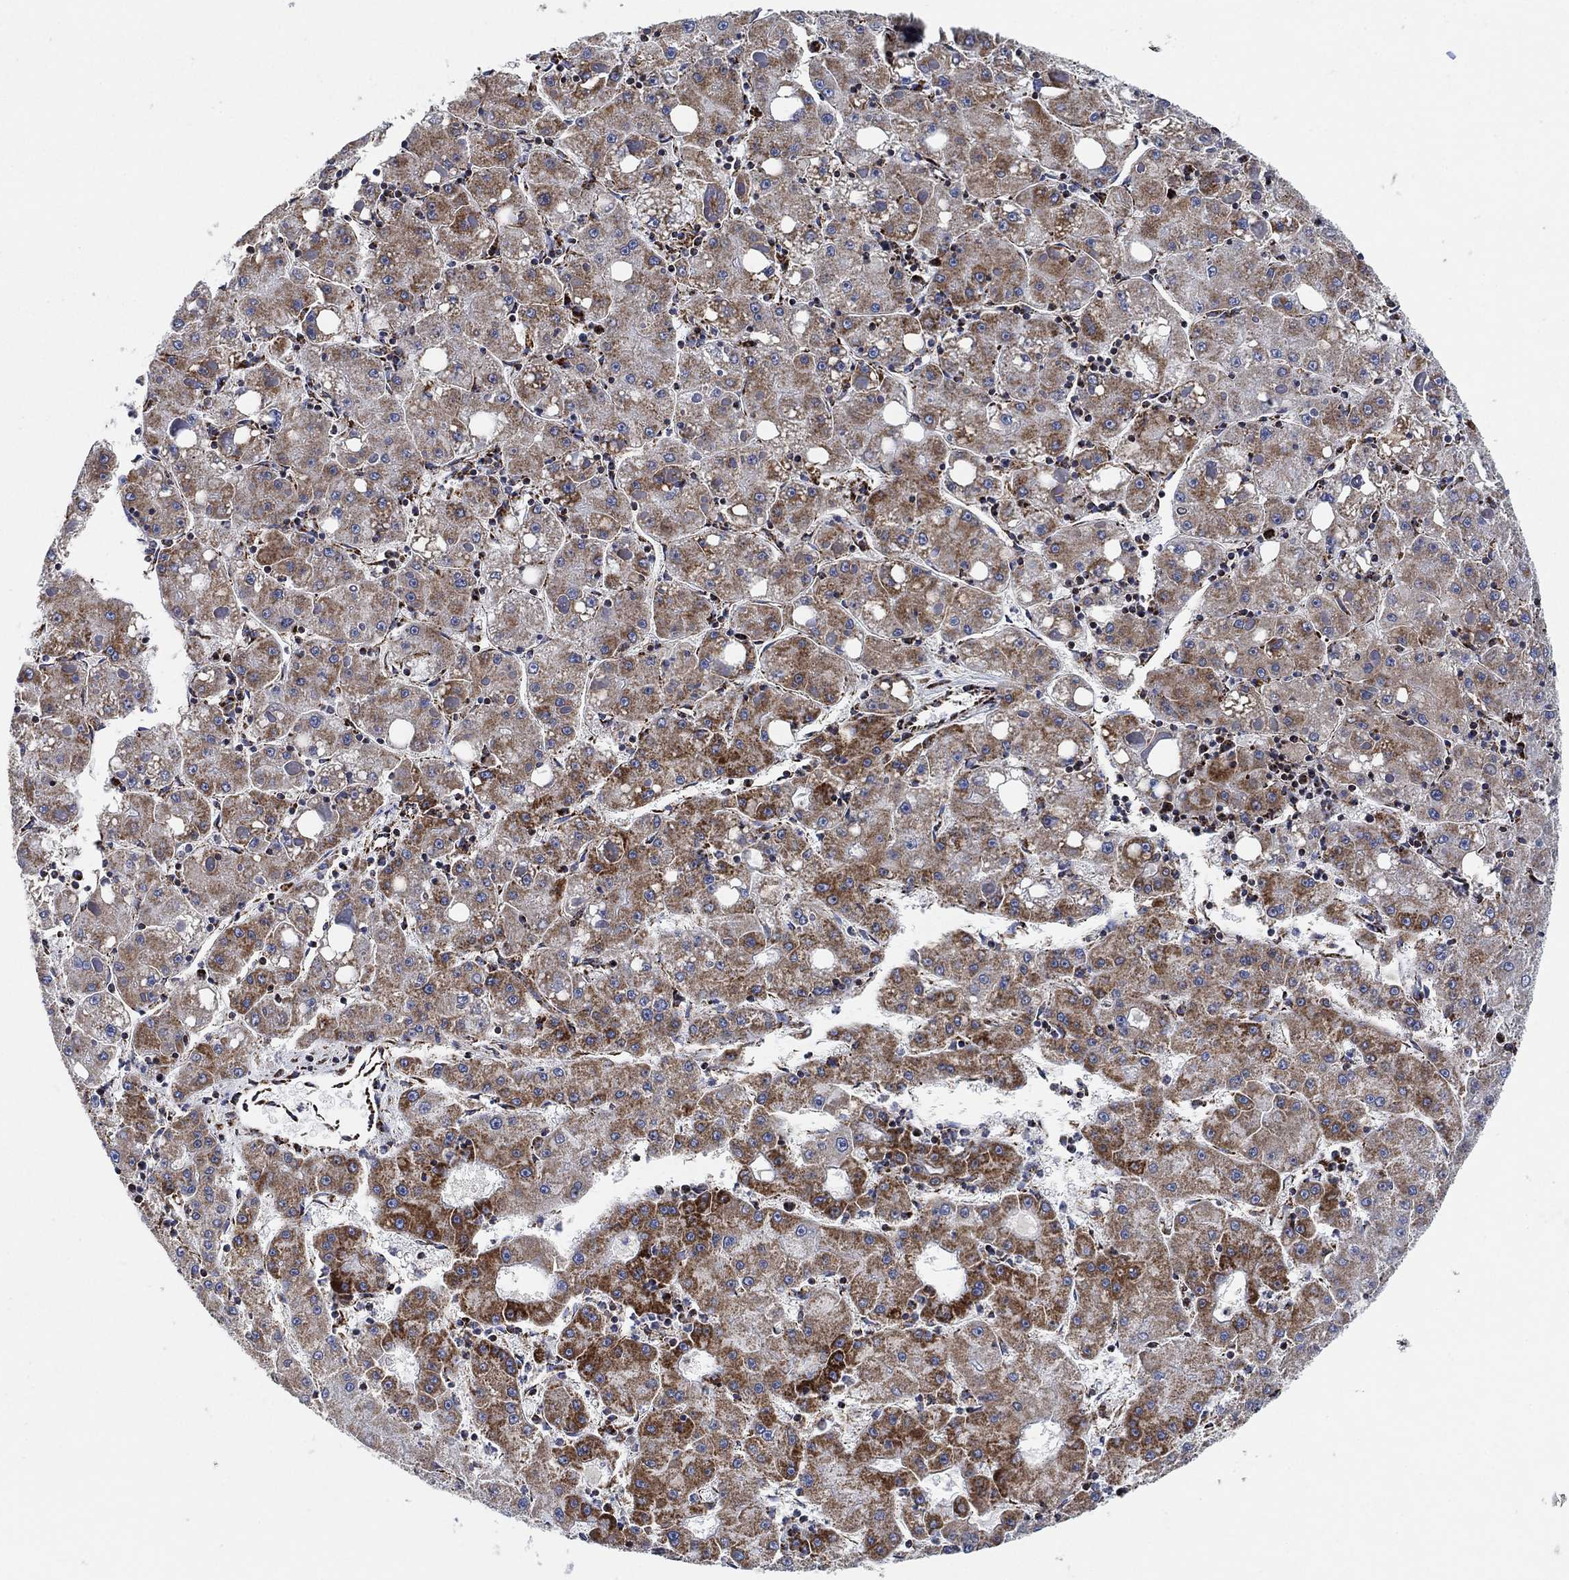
{"staining": {"intensity": "moderate", "quantity": "<25%", "location": "cytoplasmic/membranous"}, "tissue": "liver cancer", "cell_type": "Tumor cells", "image_type": "cancer", "snomed": [{"axis": "morphology", "description": "Carcinoma, Hepatocellular, NOS"}, {"axis": "topography", "description": "Liver"}], "caption": "Immunohistochemistry histopathology image of human liver hepatocellular carcinoma stained for a protein (brown), which demonstrates low levels of moderate cytoplasmic/membranous expression in approximately <25% of tumor cells.", "gene": "NDUFS3", "patient": {"sex": "male", "age": 73}}